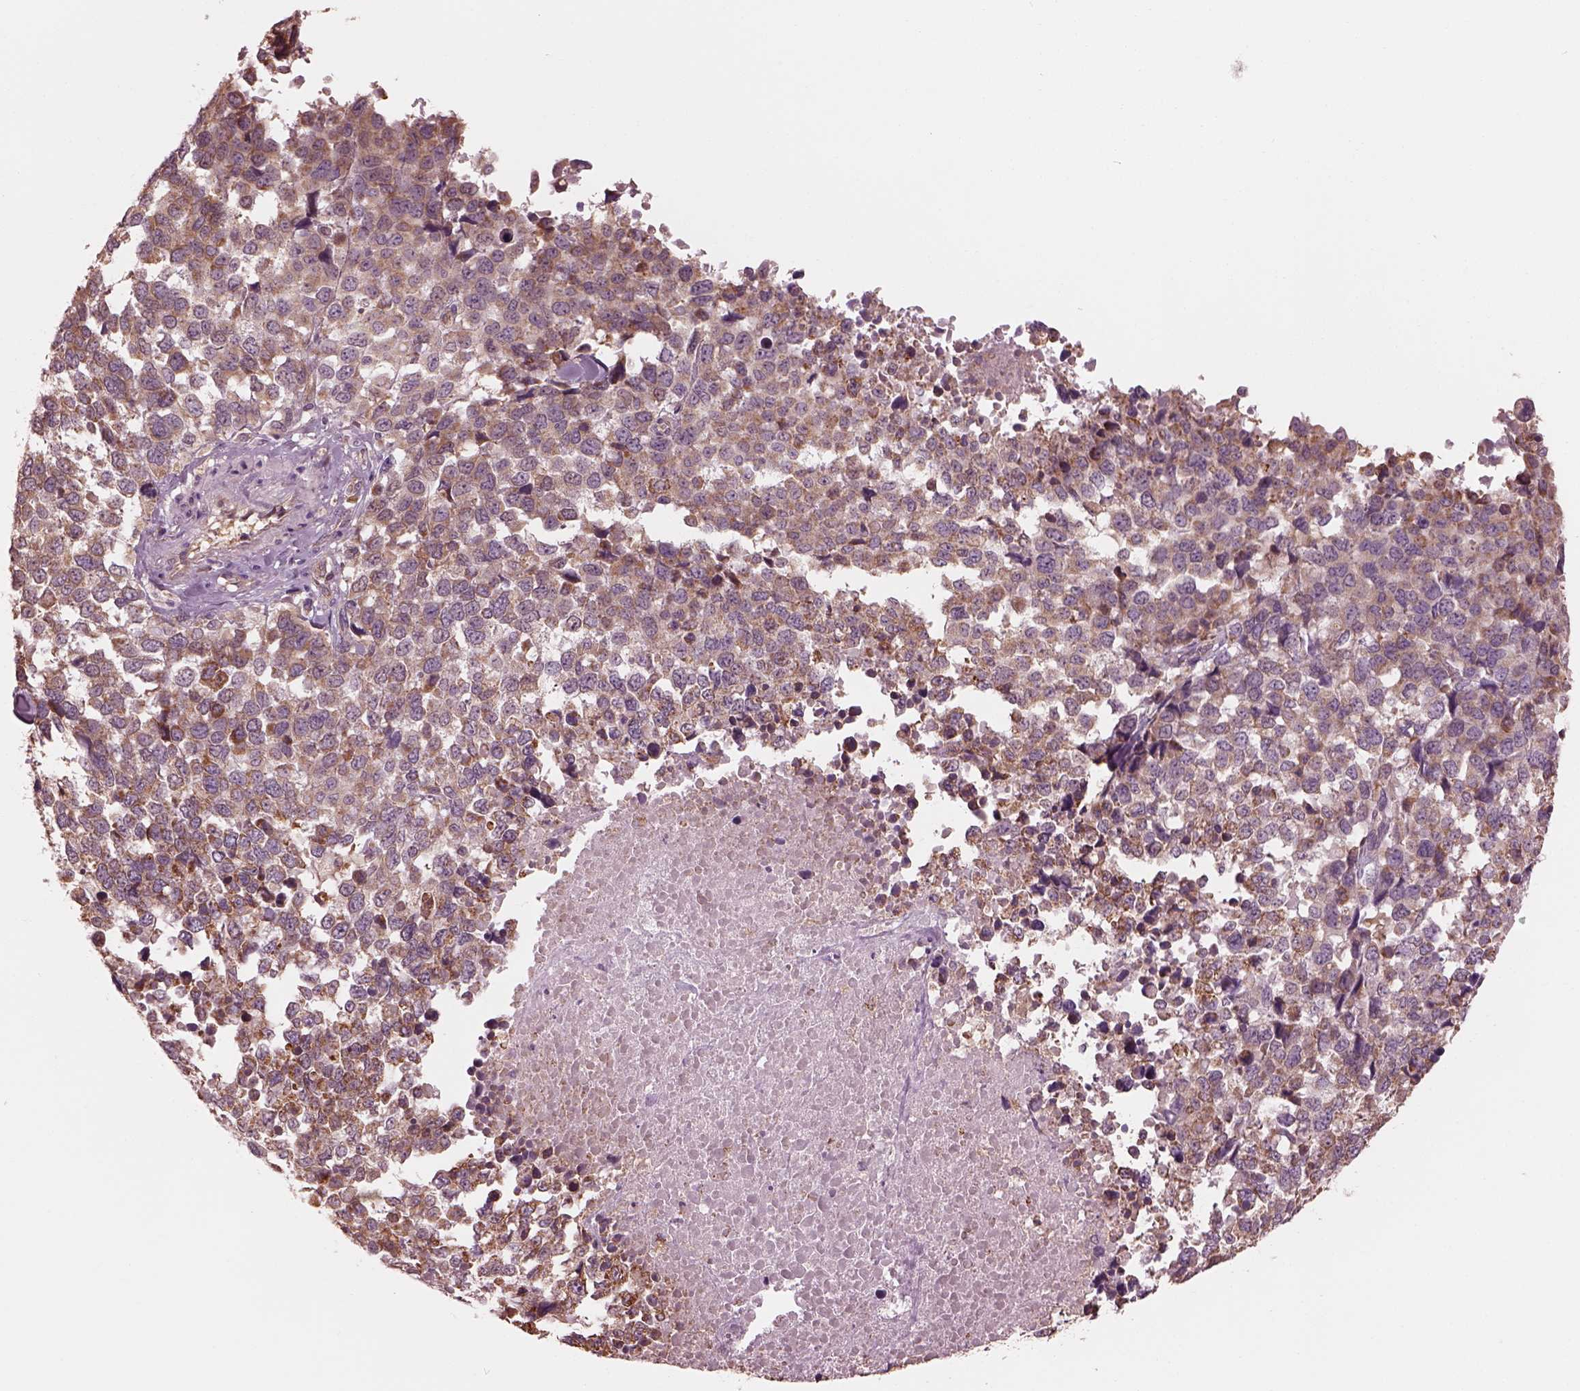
{"staining": {"intensity": "moderate", "quantity": ">75%", "location": "cytoplasmic/membranous"}, "tissue": "melanoma", "cell_type": "Tumor cells", "image_type": "cancer", "snomed": [{"axis": "morphology", "description": "Malignant melanoma, Metastatic site"}, {"axis": "topography", "description": "Skin"}], "caption": "Moderate cytoplasmic/membranous expression is identified in about >75% of tumor cells in malignant melanoma (metastatic site).", "gene": "STK33", "patient": {"sex": "male", "age": 84}}